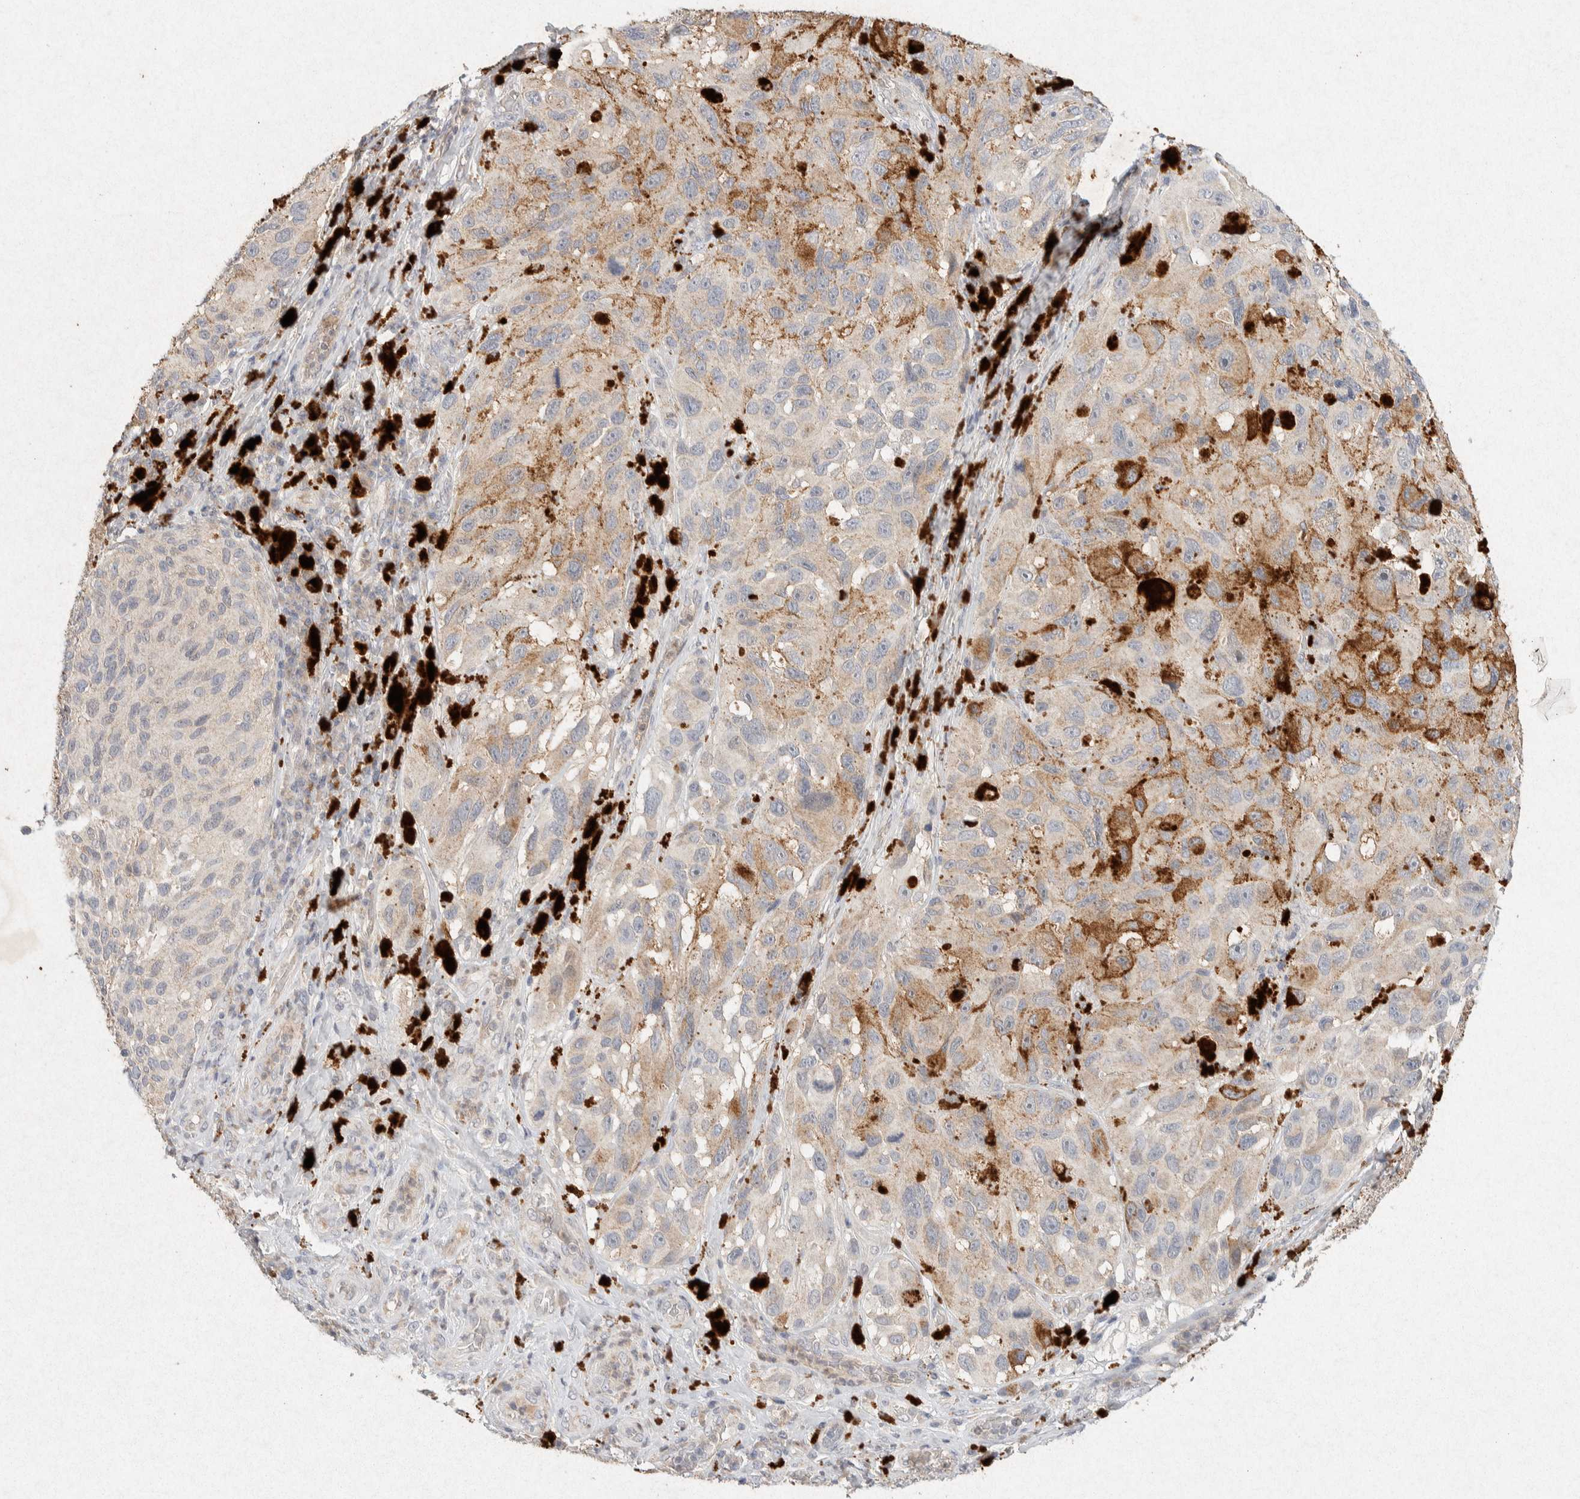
{"staining": {"intensity": "weak", "quantity": ">75%", "location": "cytoplasmic/membranous"}, "tissue": "melanoma", "cell_type": "Tumor cells", "image_type": "cancer", "snomed": [{"axis": "morphology", "description": "Malignant melanoma, NOS"}, {"axis": "topography", "description": "Skin"}], "caption": "High-magnification brightfield microscopy of melanoma stained with DAB (brown) and counterstained with hematoxylin (blue). tumor cells exhibit weak cytoplasmic/membranous staining is identified in about>75% of cells.", "gene": "GNAI1", "patient": {"sex": "female", "age": 73}}